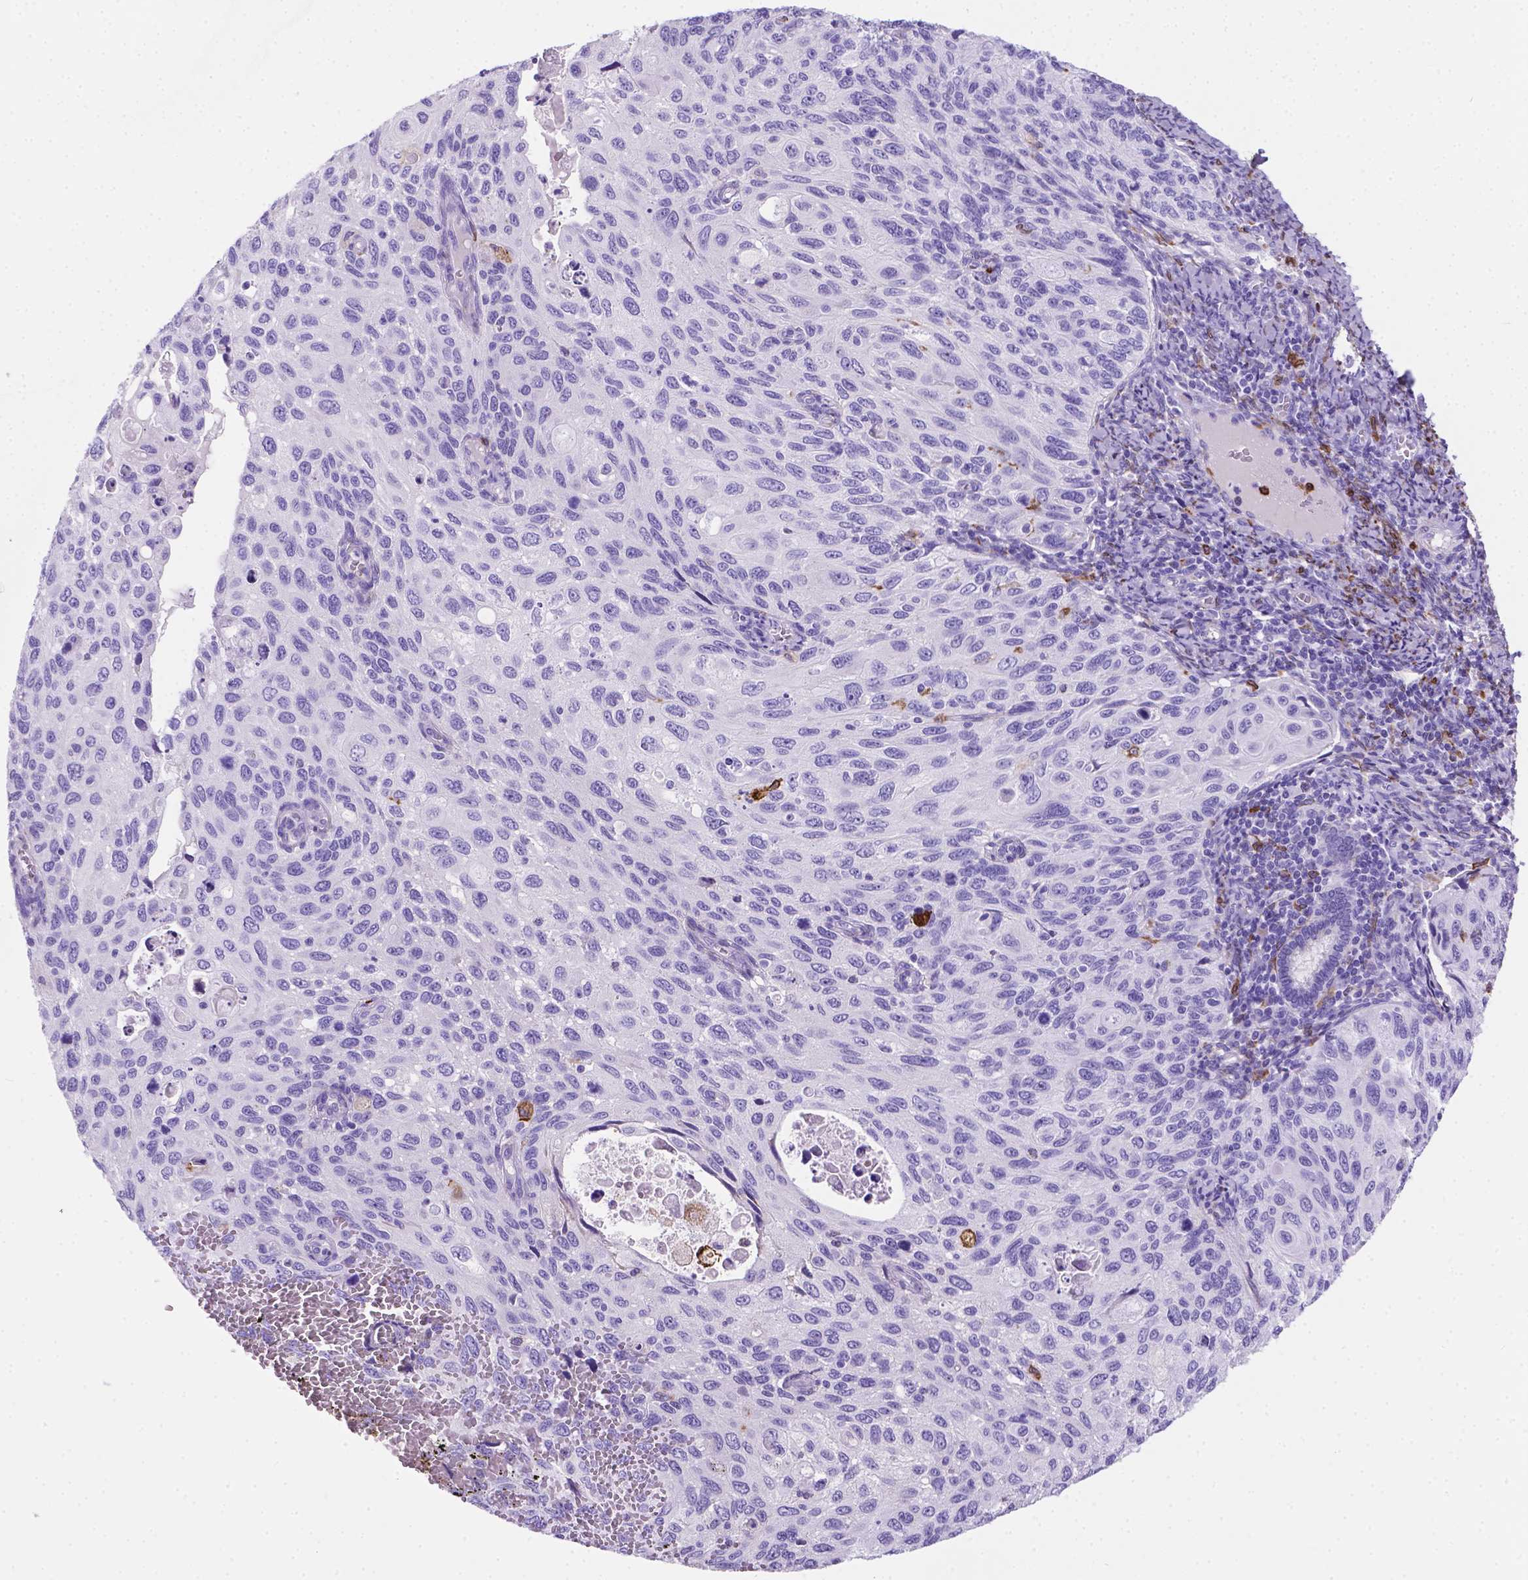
{"staining": {"intensity": "negative", "quantity": "none", "location": "none"}, "tissue": "cervical cancer", "cell_type": "Tumor cells", "image_type": "cancer", "snomed": [{"axis": "morphology", "description": "Squamous cell carcinoma, NOS"}, {"axis": "topography", "description": "Cervix"}], "caption": "High power microscopy micrograph of an IHC image of cervical cancer, revealing no significant positivity in tumor cells.", "gene": "MACF1", "patient": {"sex": "female", "age": 70}}